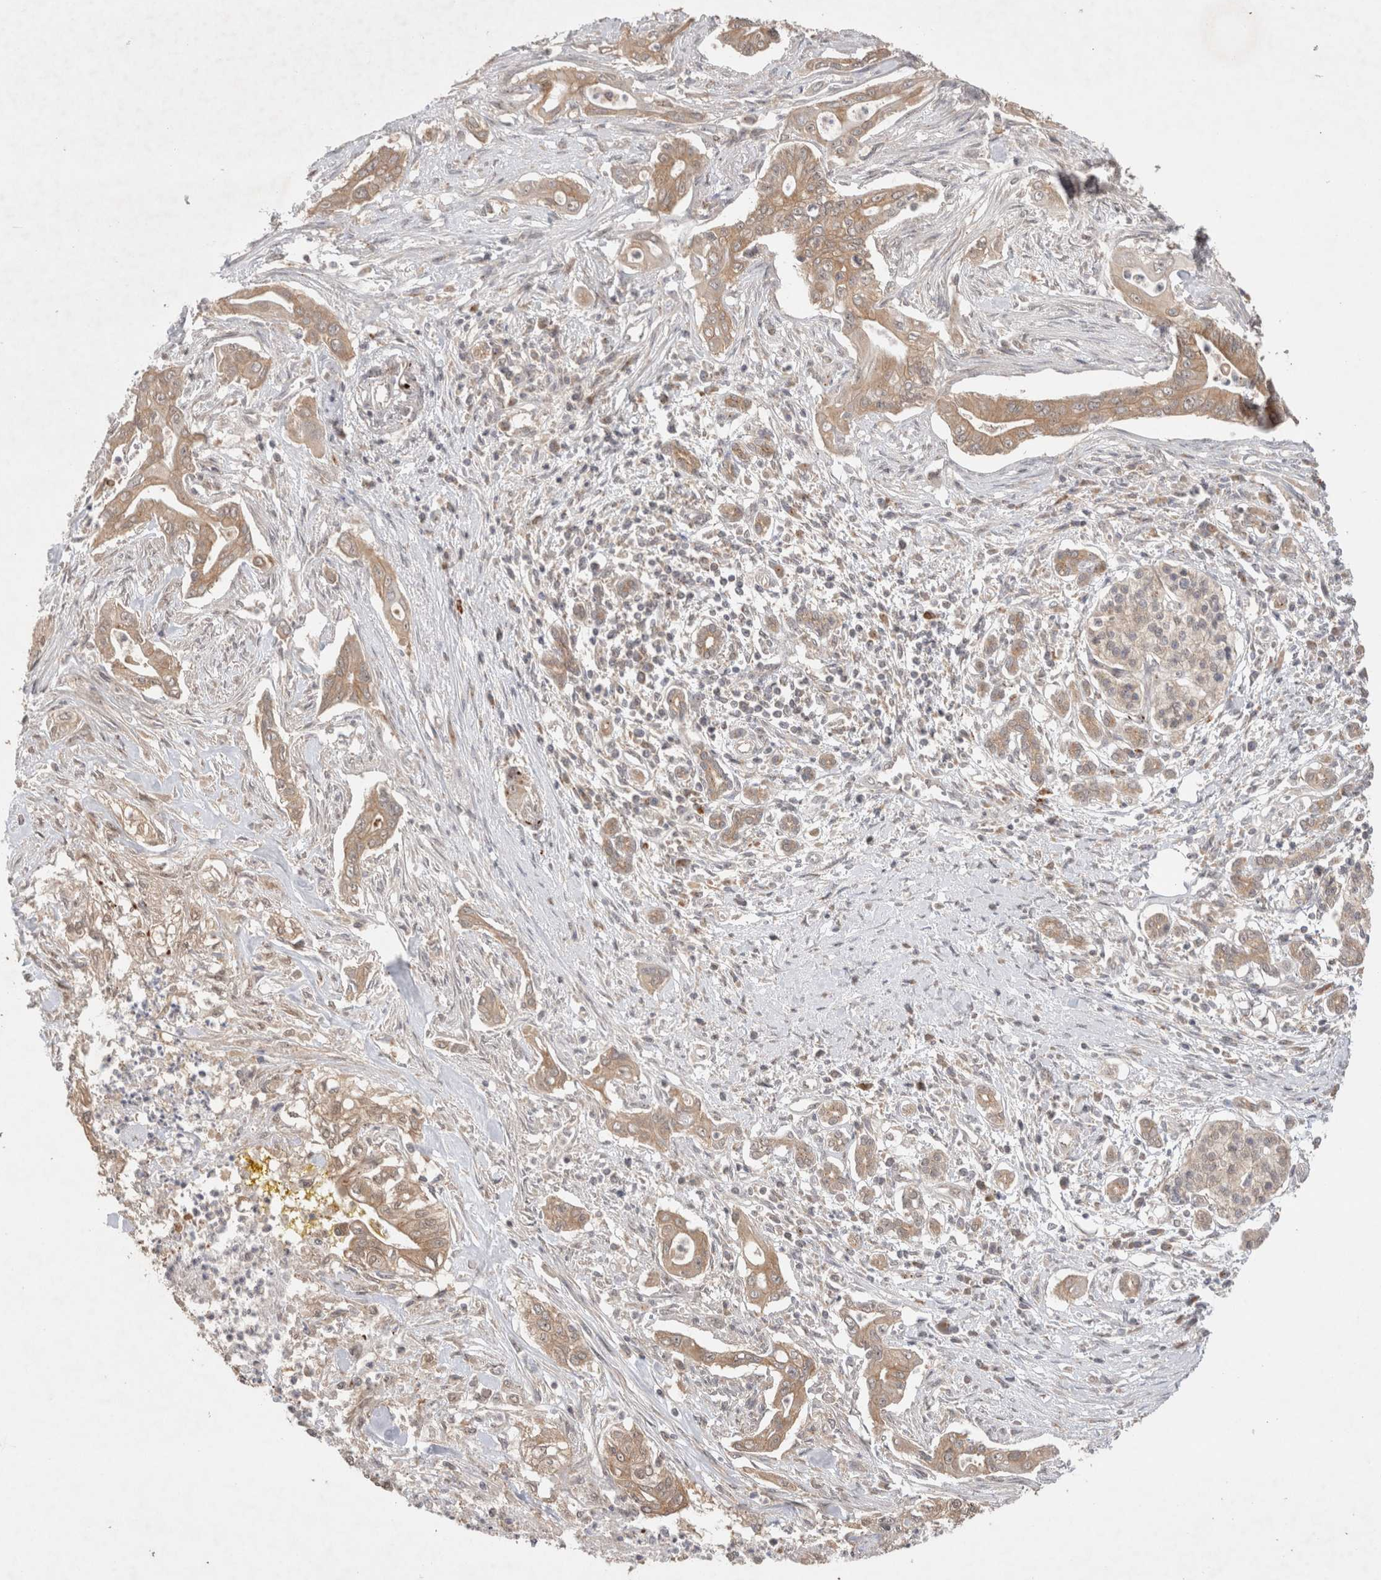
{"staining": {"intensity": "moderate", "quantity": ">75%", "location": "cytoplasmic/membranous"}, "tissue": "pancreatic cancer", "cell_type": "Tumor cells", "image_type": "cancer", "snomed": [{"axis": "morphology", "description": "Adenocarcinoma, NOS"}, {"axis": "topography", "description": "Pancreas"}], "caption": "Protein staining of adenocarcinoma (pancreatic) tissue reveals moderate cytoplasmic/membranous staining in approximately >75% of tumor cells. (DAB IHC, brown staining for protein, blue staining for nuclei).", "gene": "SLC29A1", "patient": {"sex": "male", "age": 58}}